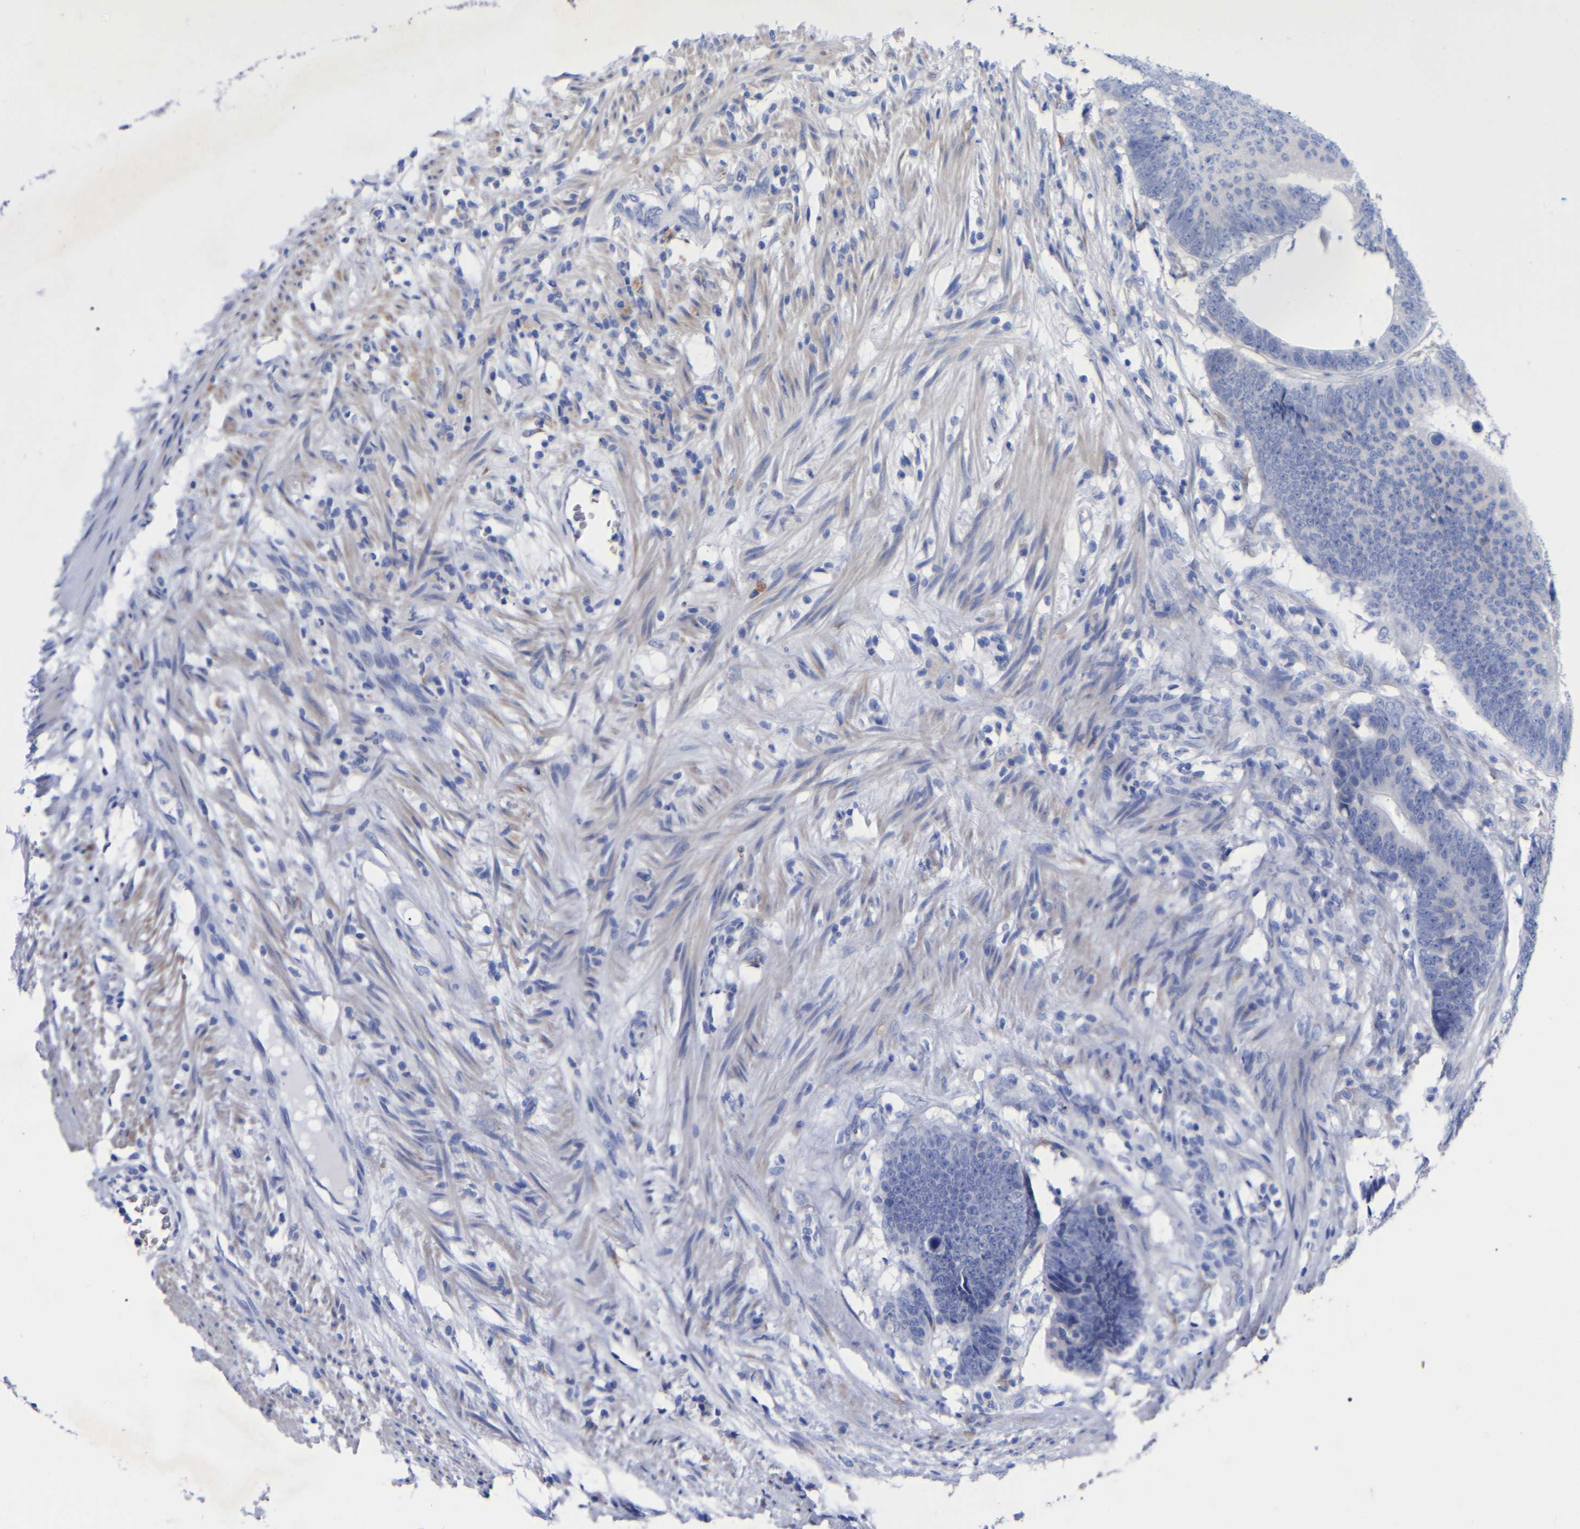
{"staining": {"intensity": "negative", "quantity": "none", "location": "none"}, "tissue": "colorectal cancer", "cell_type": "Tumor cells", "image_type": "cancer", "snomed": [{"axis": "morphology", "description": "Adenocarcinoma, NOS"}, {"axis": "topography", "description": "Colon"}], "caption": "A photomicrograph of human adenocarcinoma (colorectal) is negative for staining in tumor cells.", "gene": "GDF3", "patient": {"sex": "male", "age": 56}}